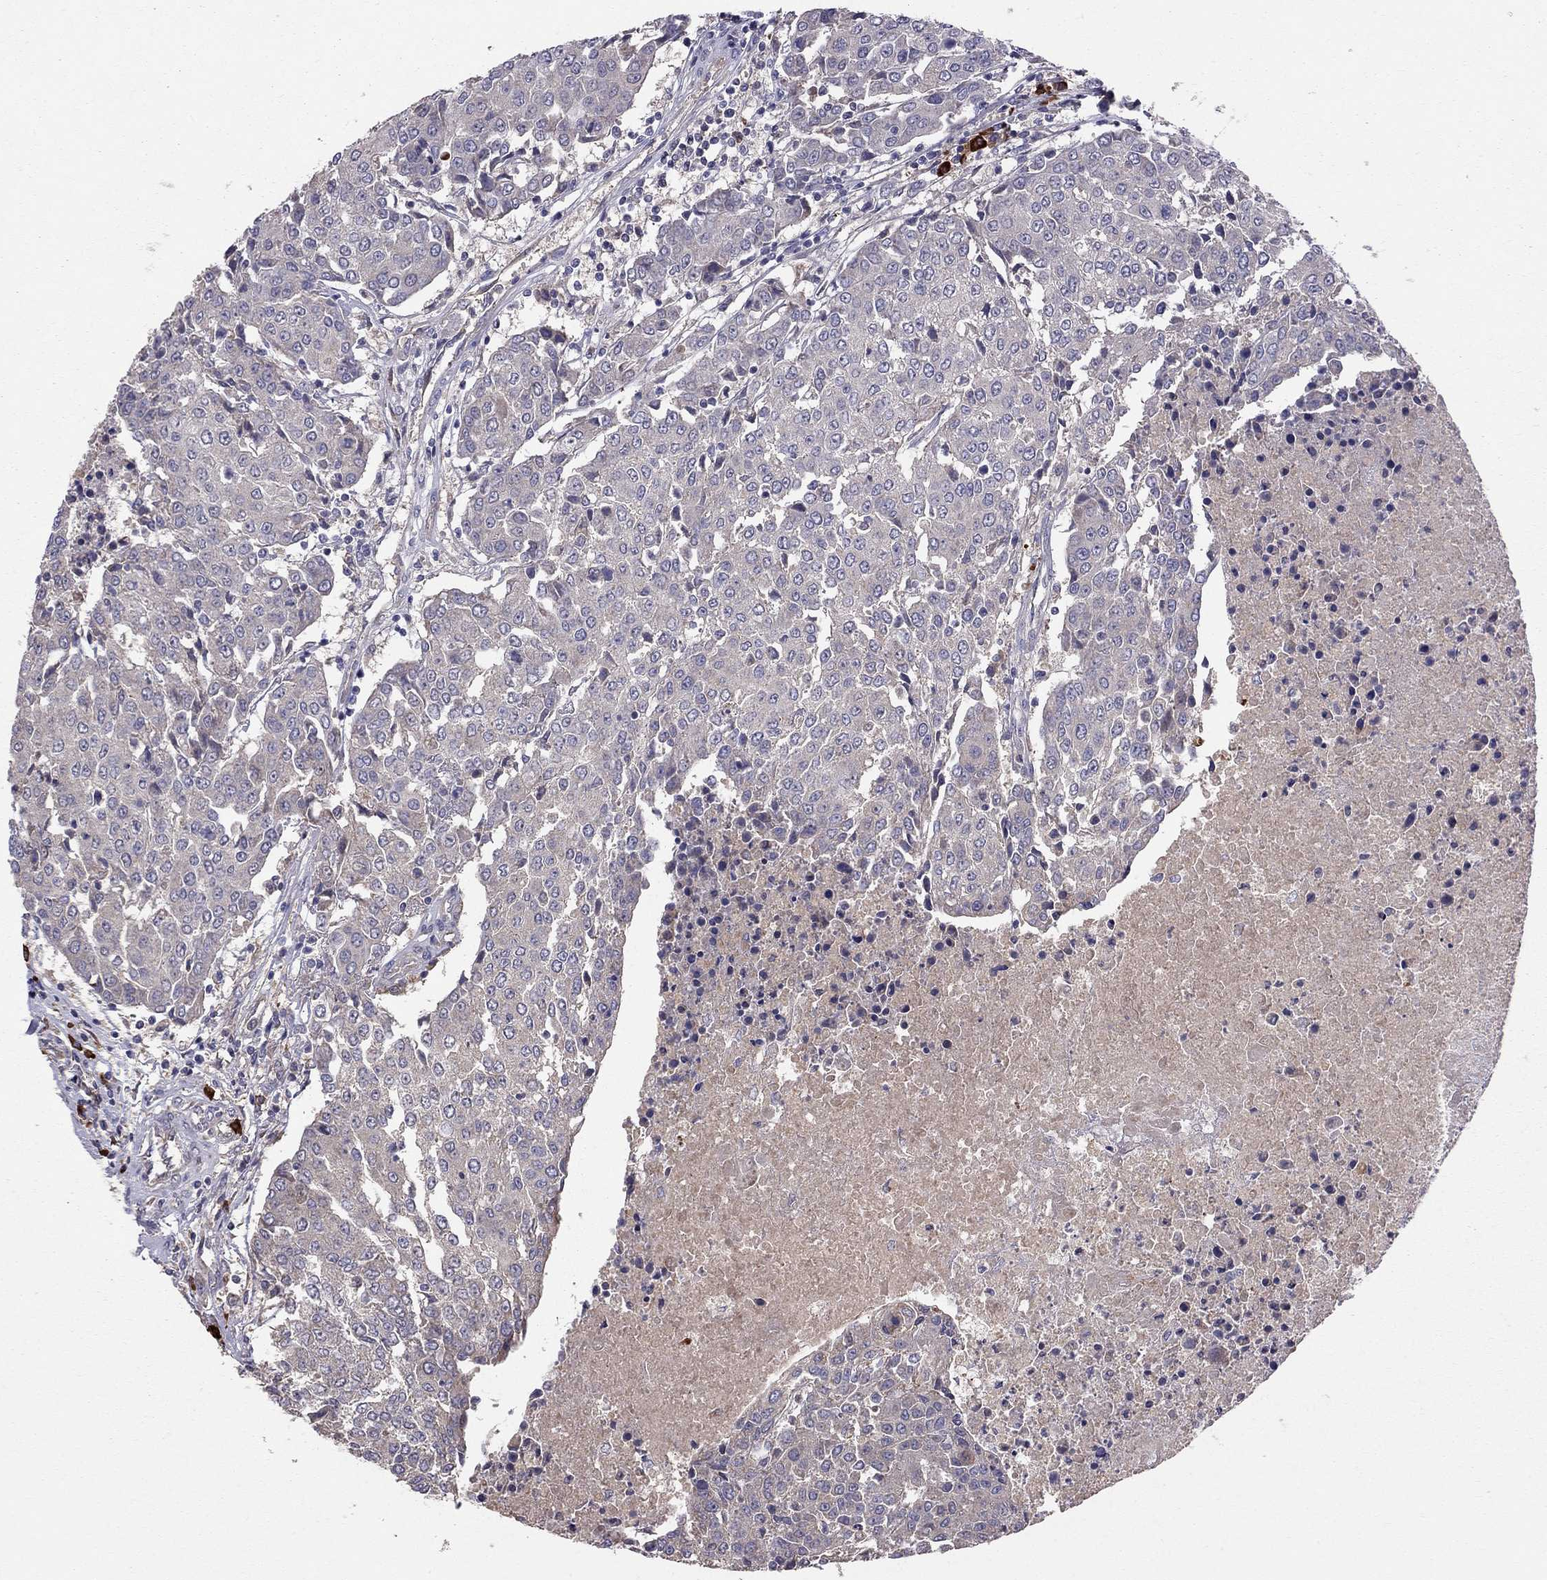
{"staining": {"intensity": "weak", "quantity": "<25%", "location": "cytoplasmic/membranous"}, "tissue": "urothelial cancer", "cell_type": "Tumor cells", "image_type": "cancer", "snomed": [{"axis": "morphology", "description": "Urothelial carcinoma, High grade"}, {"axis": "topography", "description": "Urinary bladder"}], "caption": "DAB immunohistochemical staining of human high-grade urothelial carcinoma reveals no significant expression in tumor cells.", "gene": "PIK3CG", "patient": {"sex": "female", "age": 85}}